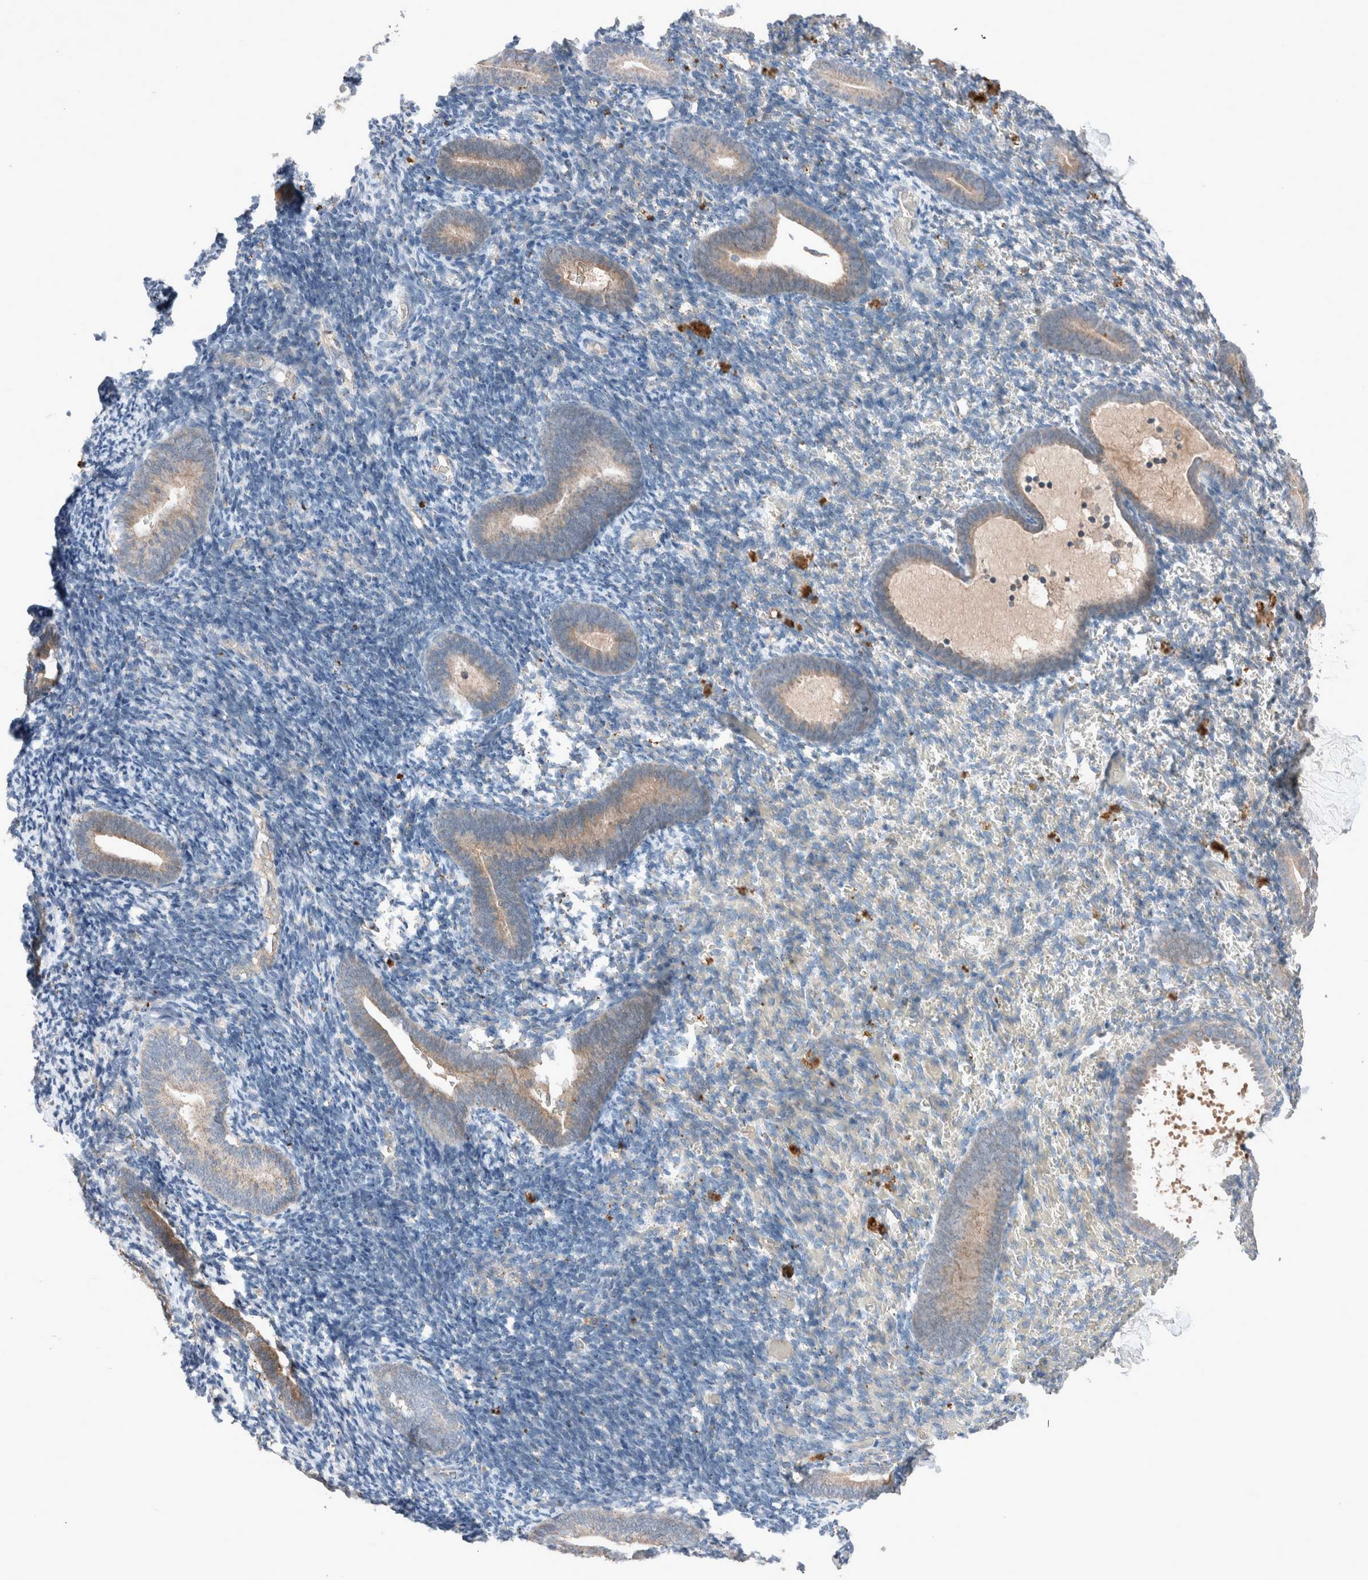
{"staining": {"intensity": "negative", "quantity": "none", "location": "none"}, "tissue": "endometrium", "cell_type": "Cells in endometrial stroma", "image_type": "normal", "snomed": [{"axis": "morphology", "description": "Normal tissue, NOS"}, {"axis": "topography", "description": "Endometrium"}], "caption": "Human endometrium stained for a protein using immunohistochemistry demonstrates no expression in cells in endometrial stroma.", "gene": "UGCG", "patient": {"sex": "female", "age": 51}}